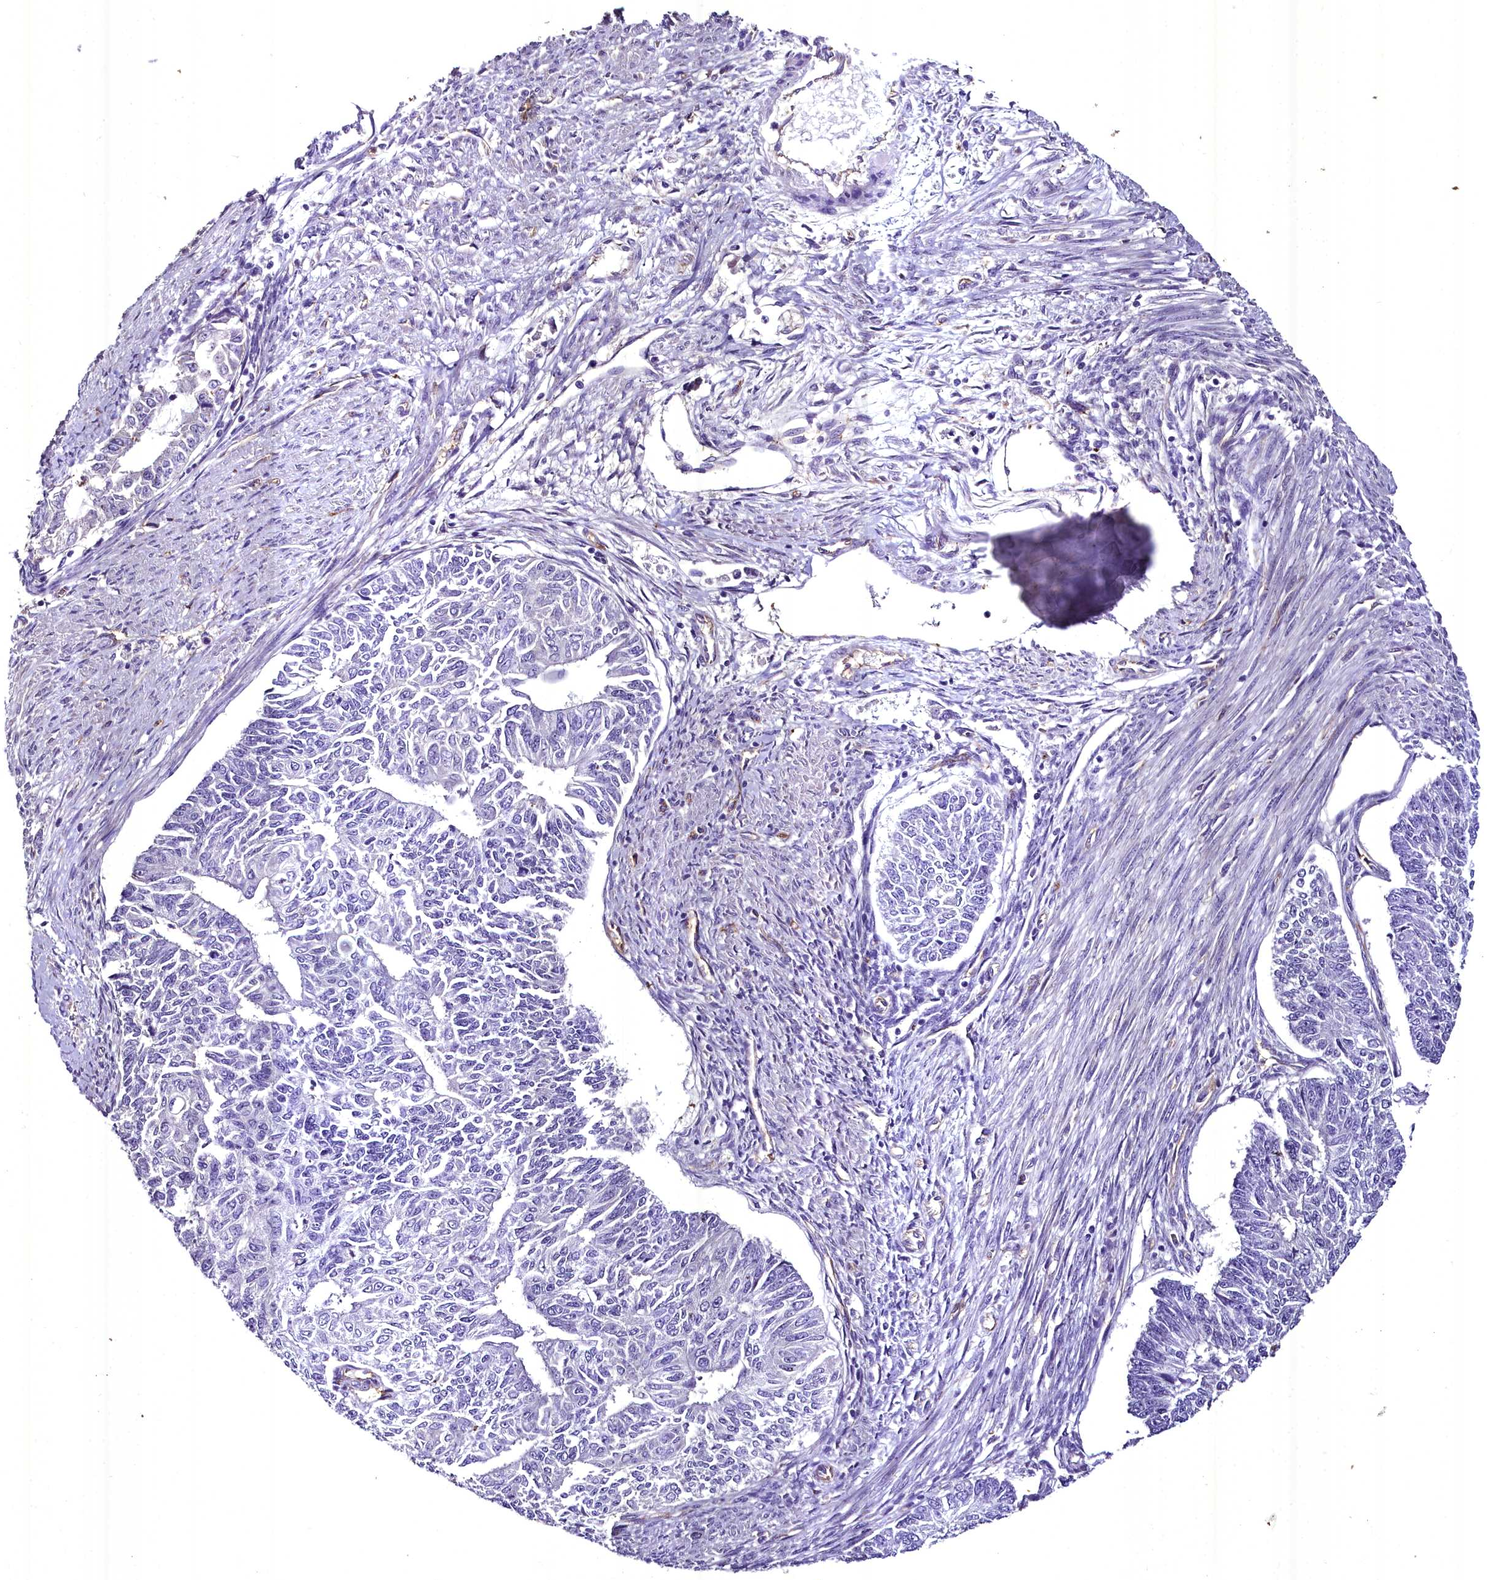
{"staining": {"intensity": "negative", "quantity": "none", "location": "none"}, "tissue": "endometrial cancer", "cell_type": "Tumor cells", "image_type": "cancer", "snomed": [{"axis": "morphology", "description": "Adenocarcinoma, NOS"}, {"axis": "topography", "description": "Endometrium"}], "caption": "This photomicrograph is of endometrial cancer stained with IHC to label a protein in brown with the nuclei are counter-stained blue. There is no positivity in tumor cells.", "gene": "MS4A18", "patient": {"sex": "female", "age": 32}}